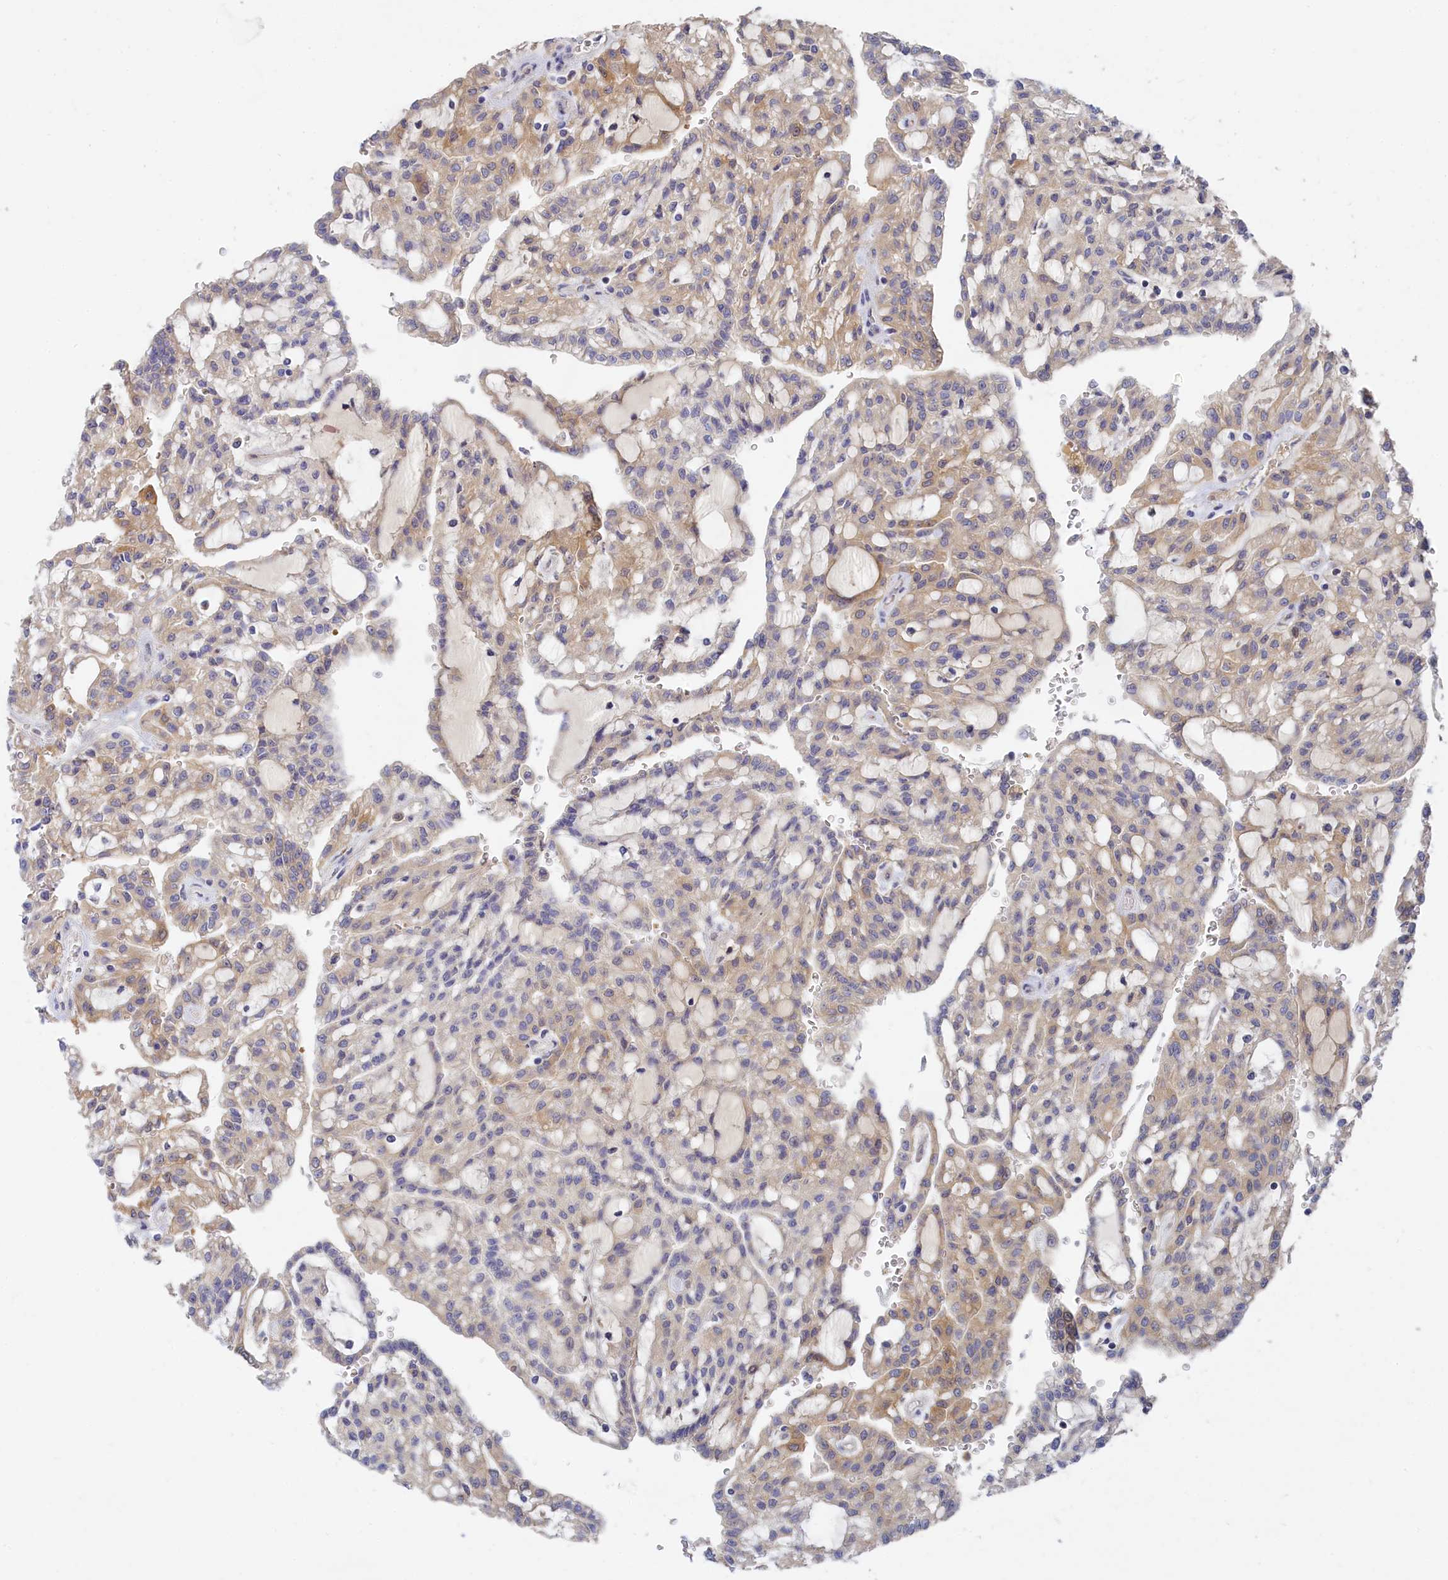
{"staining": {"intensity": "moderate", "quantity": "<25%", "location": "cytoplasmic/membranous"}, "tissue": "renal cancer", "cell_type": "Tumor cells", "image_type": "cancer", "snomed": [{"axis": "morphology", "description": "Adenocarcinoma, NOS"}, {"axis": "topography", "description": "Kidney"}], "caption": "Immunohistochemistry of human renal cancer (adenocarcinoma) exhibits low levels of moderate cytoplasmic/membranous staining in approximately <25% of tumor cells.", "gene": "SPATA5L1", "patient": {"sex": "male", "age": 63}}